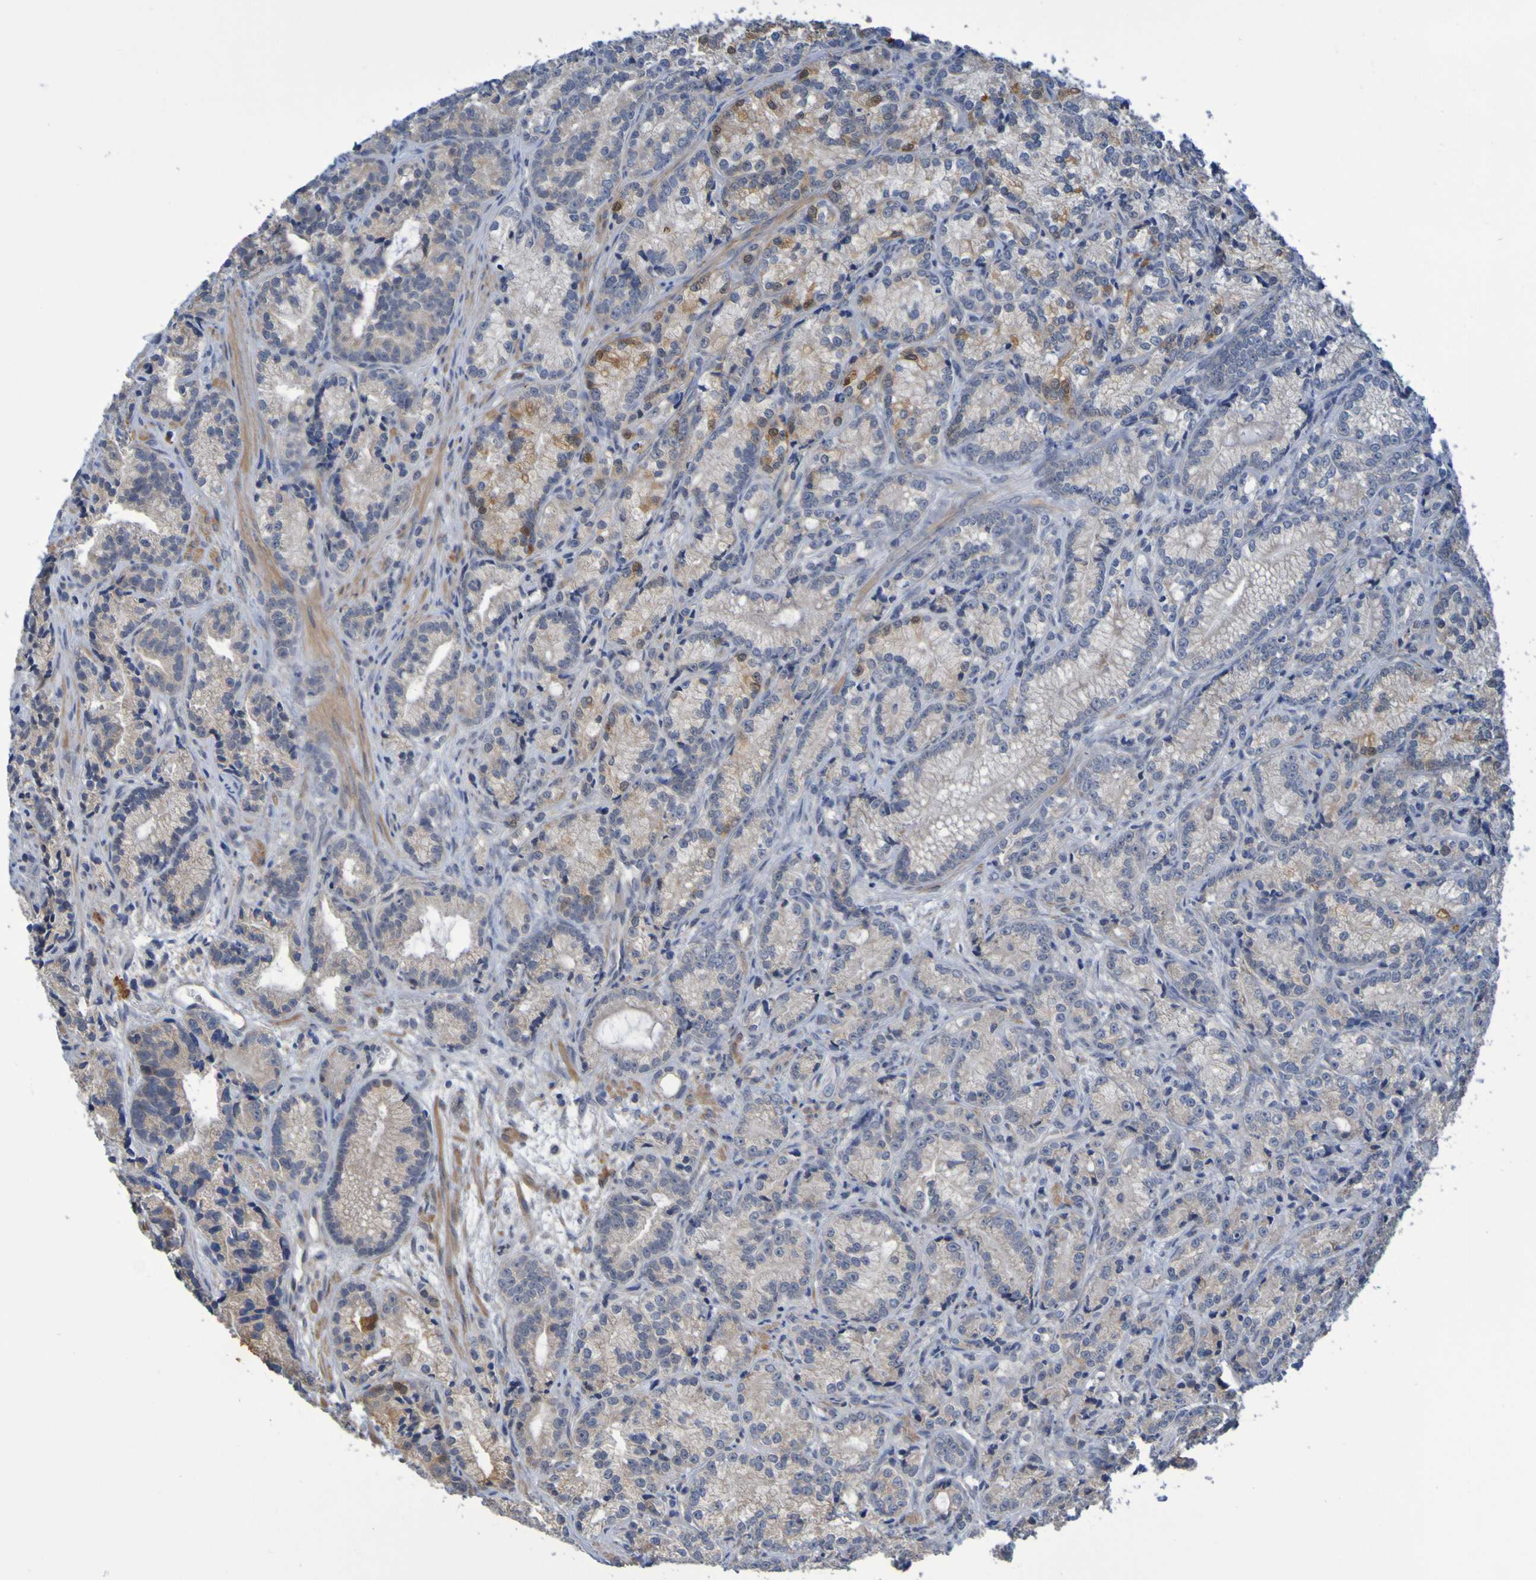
{"staining": {"intensity": "weak", "quantity": ">75%", "location": "cytoplasmic/membranous,nuclear"}, "tissue": "prostate cancer", "cell_type": "Tumor cells", "image_type": "cancer", "snomed": [{"axis": "morphology", "description": "Adenocarcinoma, Low grade"}, {"axis": "topography", "description": "Prostate"}], "caption": "Human low-grade adenocarcinoma (prostate) stained with a protein marker shows weak staining in tumor cells.", "gene": "CLDN18", "patient": {"sex": "male", "age": 89}}